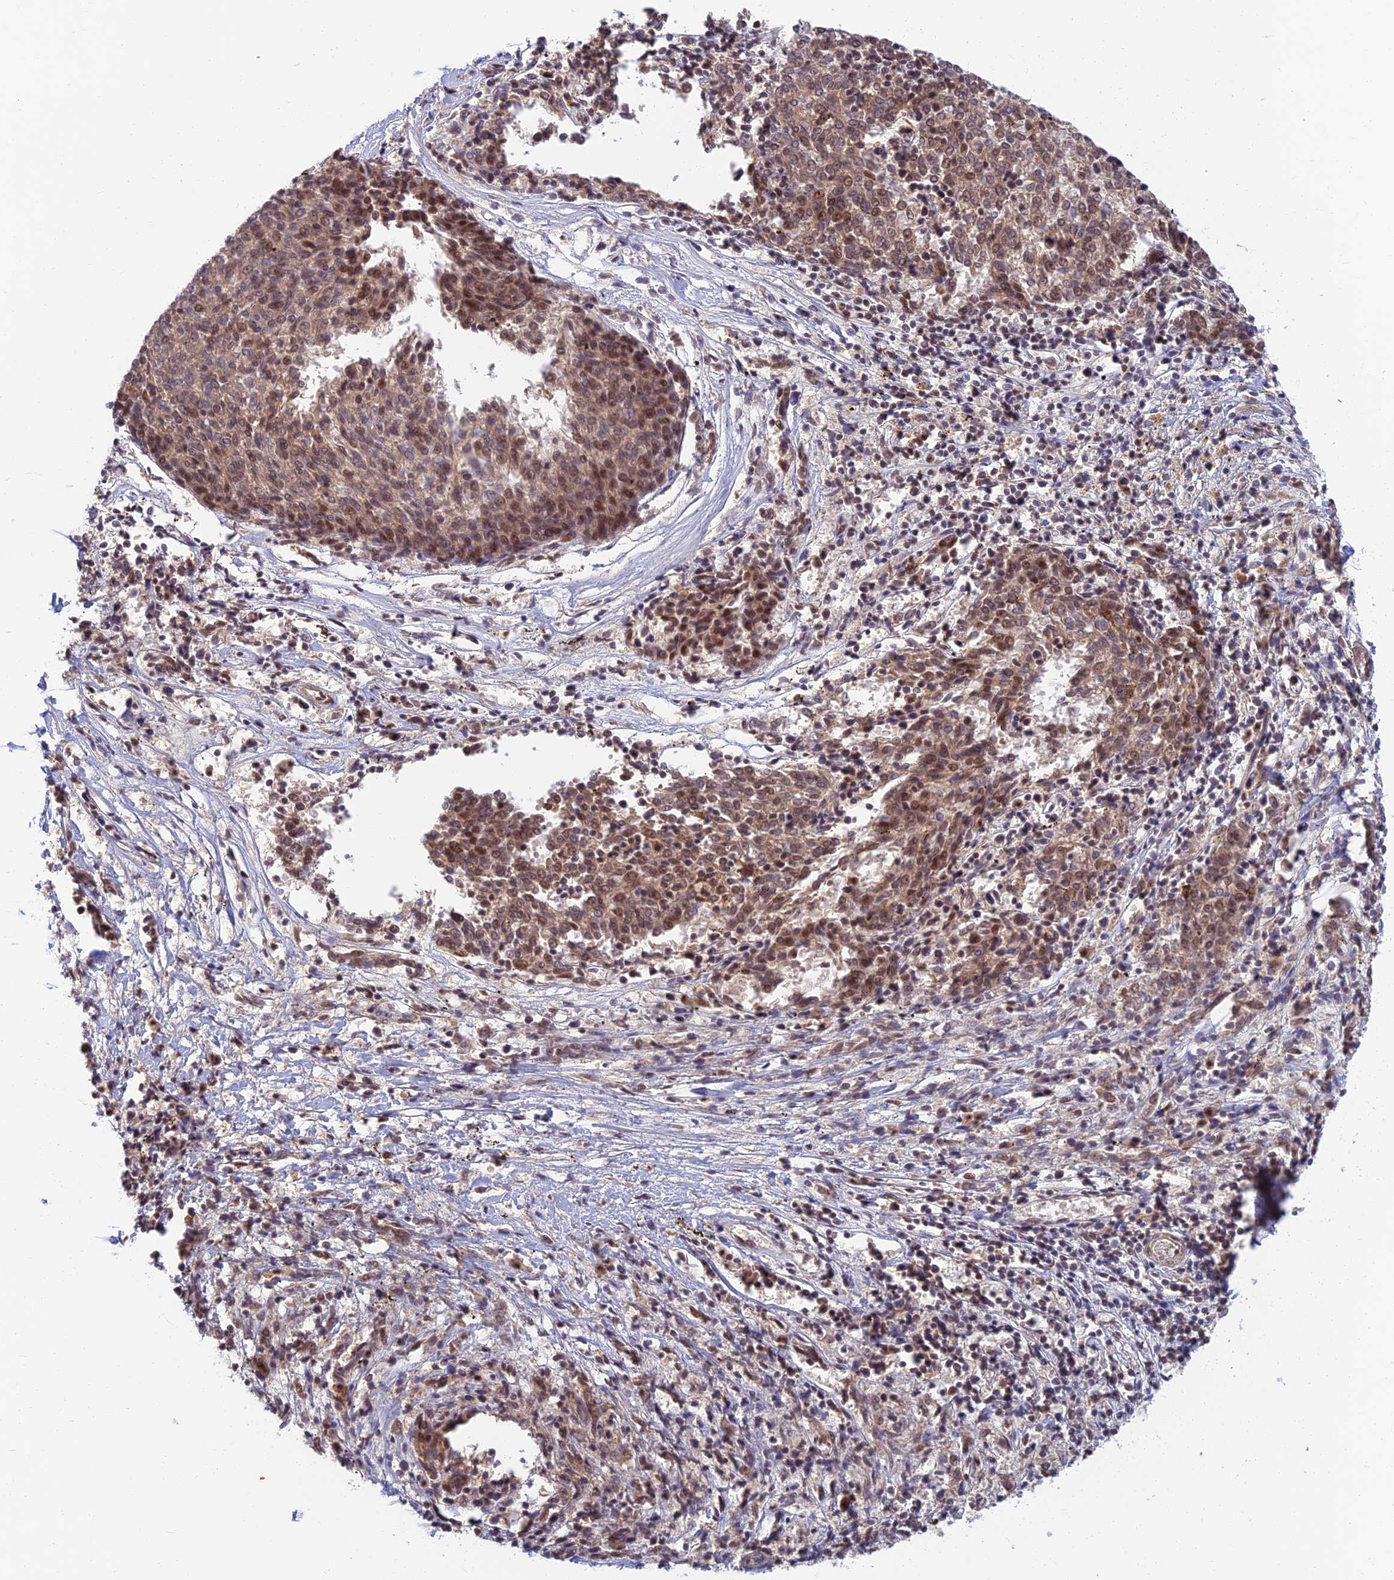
{"staining": {"intensity": "moderate", "quantity": "25%-75%", "location": "cytoplasmic/membranous,nuclear"}, "tissue": "melanoma", "cell_type": "Tumor cells", "image_type": "cancer", "snomed": [{"axis": "morphology", "description": "Malignant melanoma, NOS"}, {"axis": "topography", "description": "Skin"}], "caption": "Immunohistochemistry (IHC) image of malignant melanoma stained for a protein (brown), which reveals medium levels of moderate cytoplasmic/membranous and nuclear expression in about 25%-75% of tumor cells.", "gene": "TCEA2", "patient": {"sex": "female", "age": 72}}